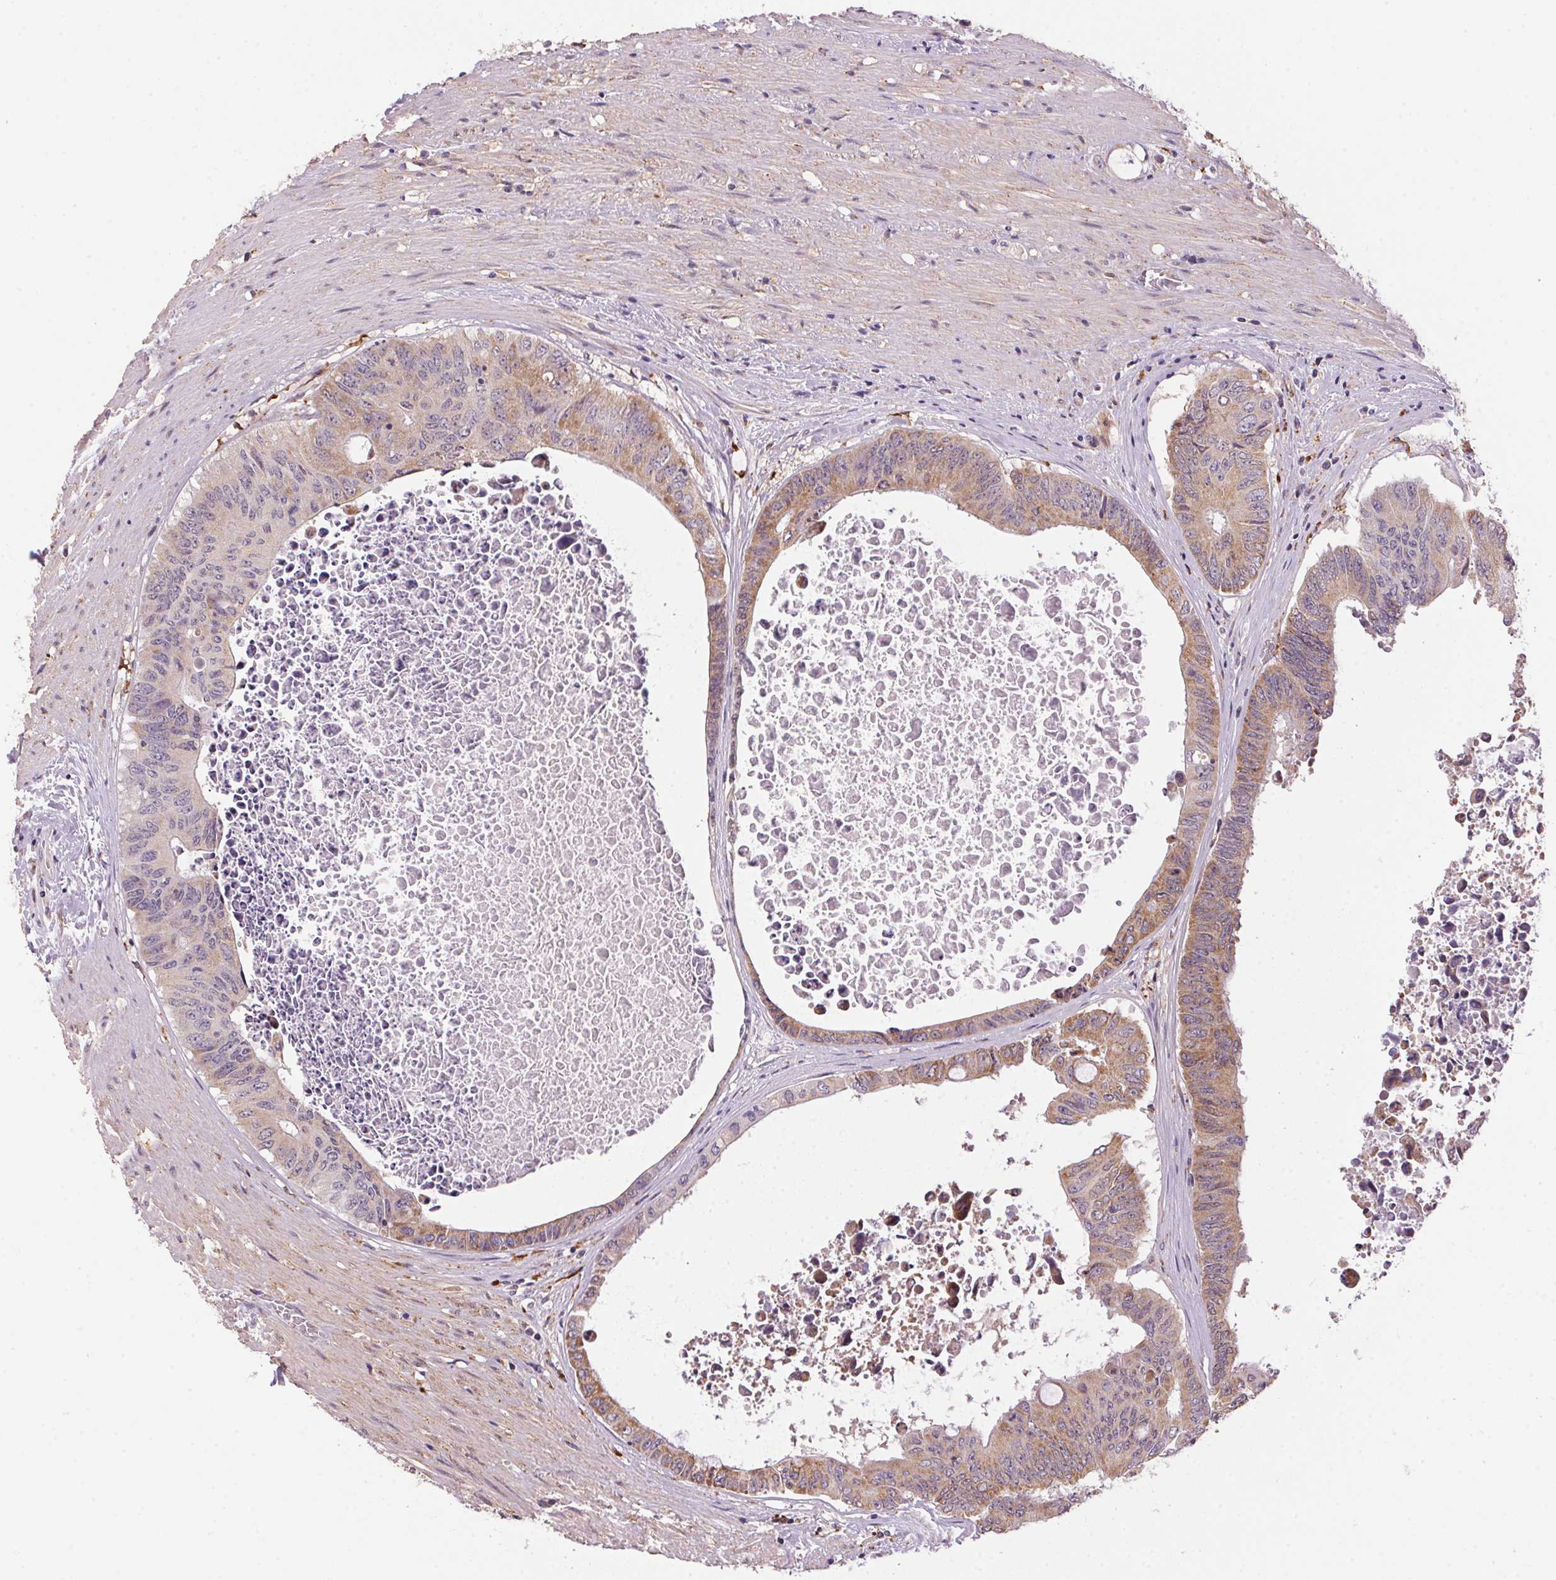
{"staining": {"intensity": "weak", "quantity": "25%-75%", "location": "cytoplasmic/membranous"}, "tissue": "colorectal cancer", "cell_type": "Tumor cells", "image_type": "cancer", "snomed": [{"axis": "morphology", "description": "Adenocarcinoma, NOS"}, {"axis": "topography", "description": "Rectum"}], "caption": "DAB immunohistochemical staining of colorectal cancer exhibits weak cytoplasmic/membranous protein expression in about 25%-75% of tumor cells.", "gene": "ADH5", "patient": {"sex": "male", "age": 59}}